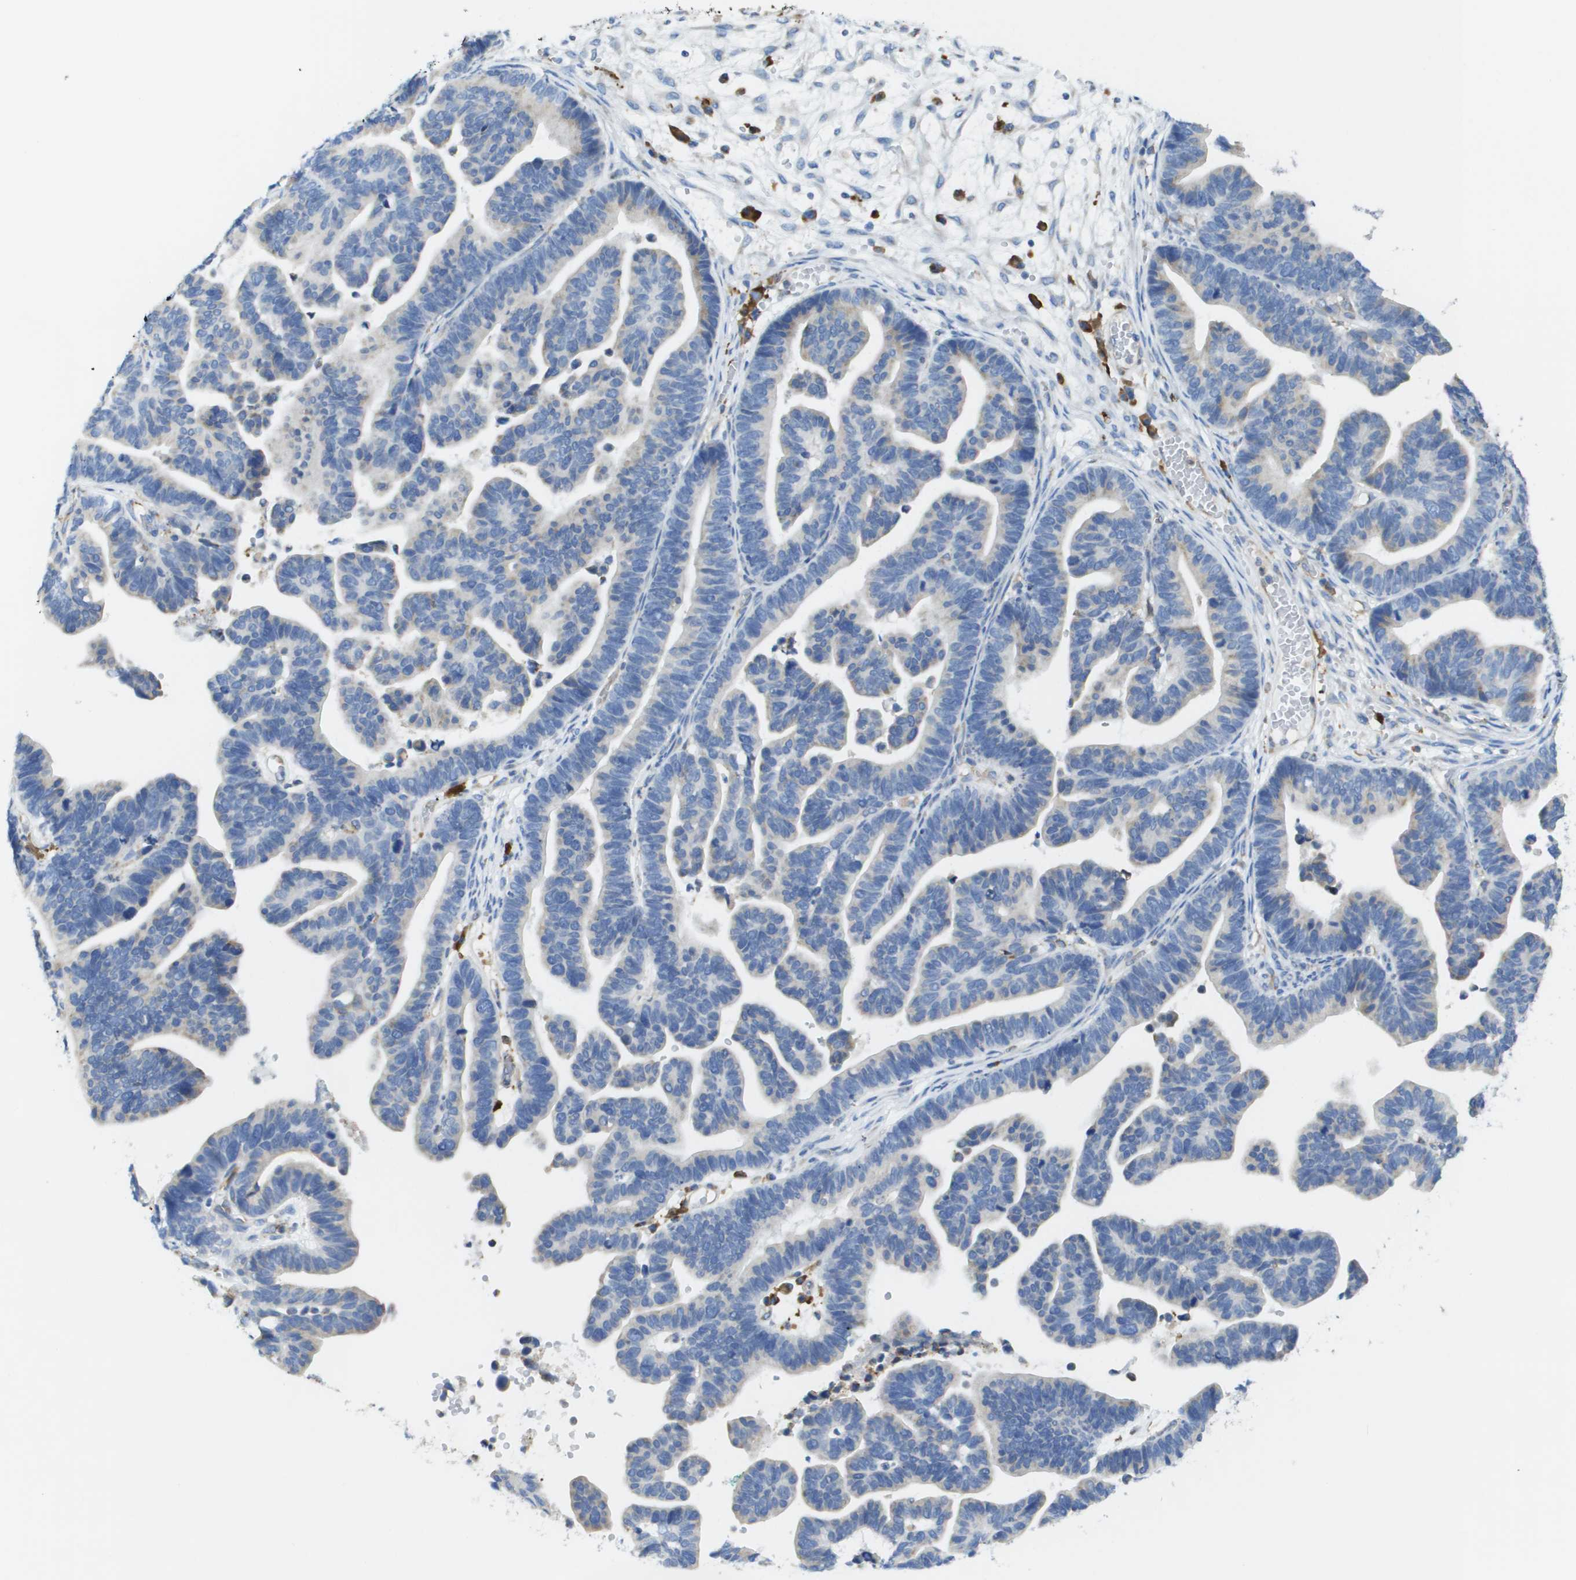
{"staining": {"intensity": "negative", "quantity": "none", "location": "none"}, "tissue": "ovarian cancer", "cell_type": "Tumor cells", "image_type": "cancer", "snomed": [{"axis": "morphology", "description": "Cystadenocarcinoma, serous, NOS"}, {"axis": "topography", "description": "Ovary"}], "caption": "Immunohistochemistry image of ovarian cancer (serous cystadenocarcinoma) stained for a protein (brown), which reveals no staining in tumor cells.", "gene": "SDR42E1", "patient": {"sex": "female", "age": 56}}